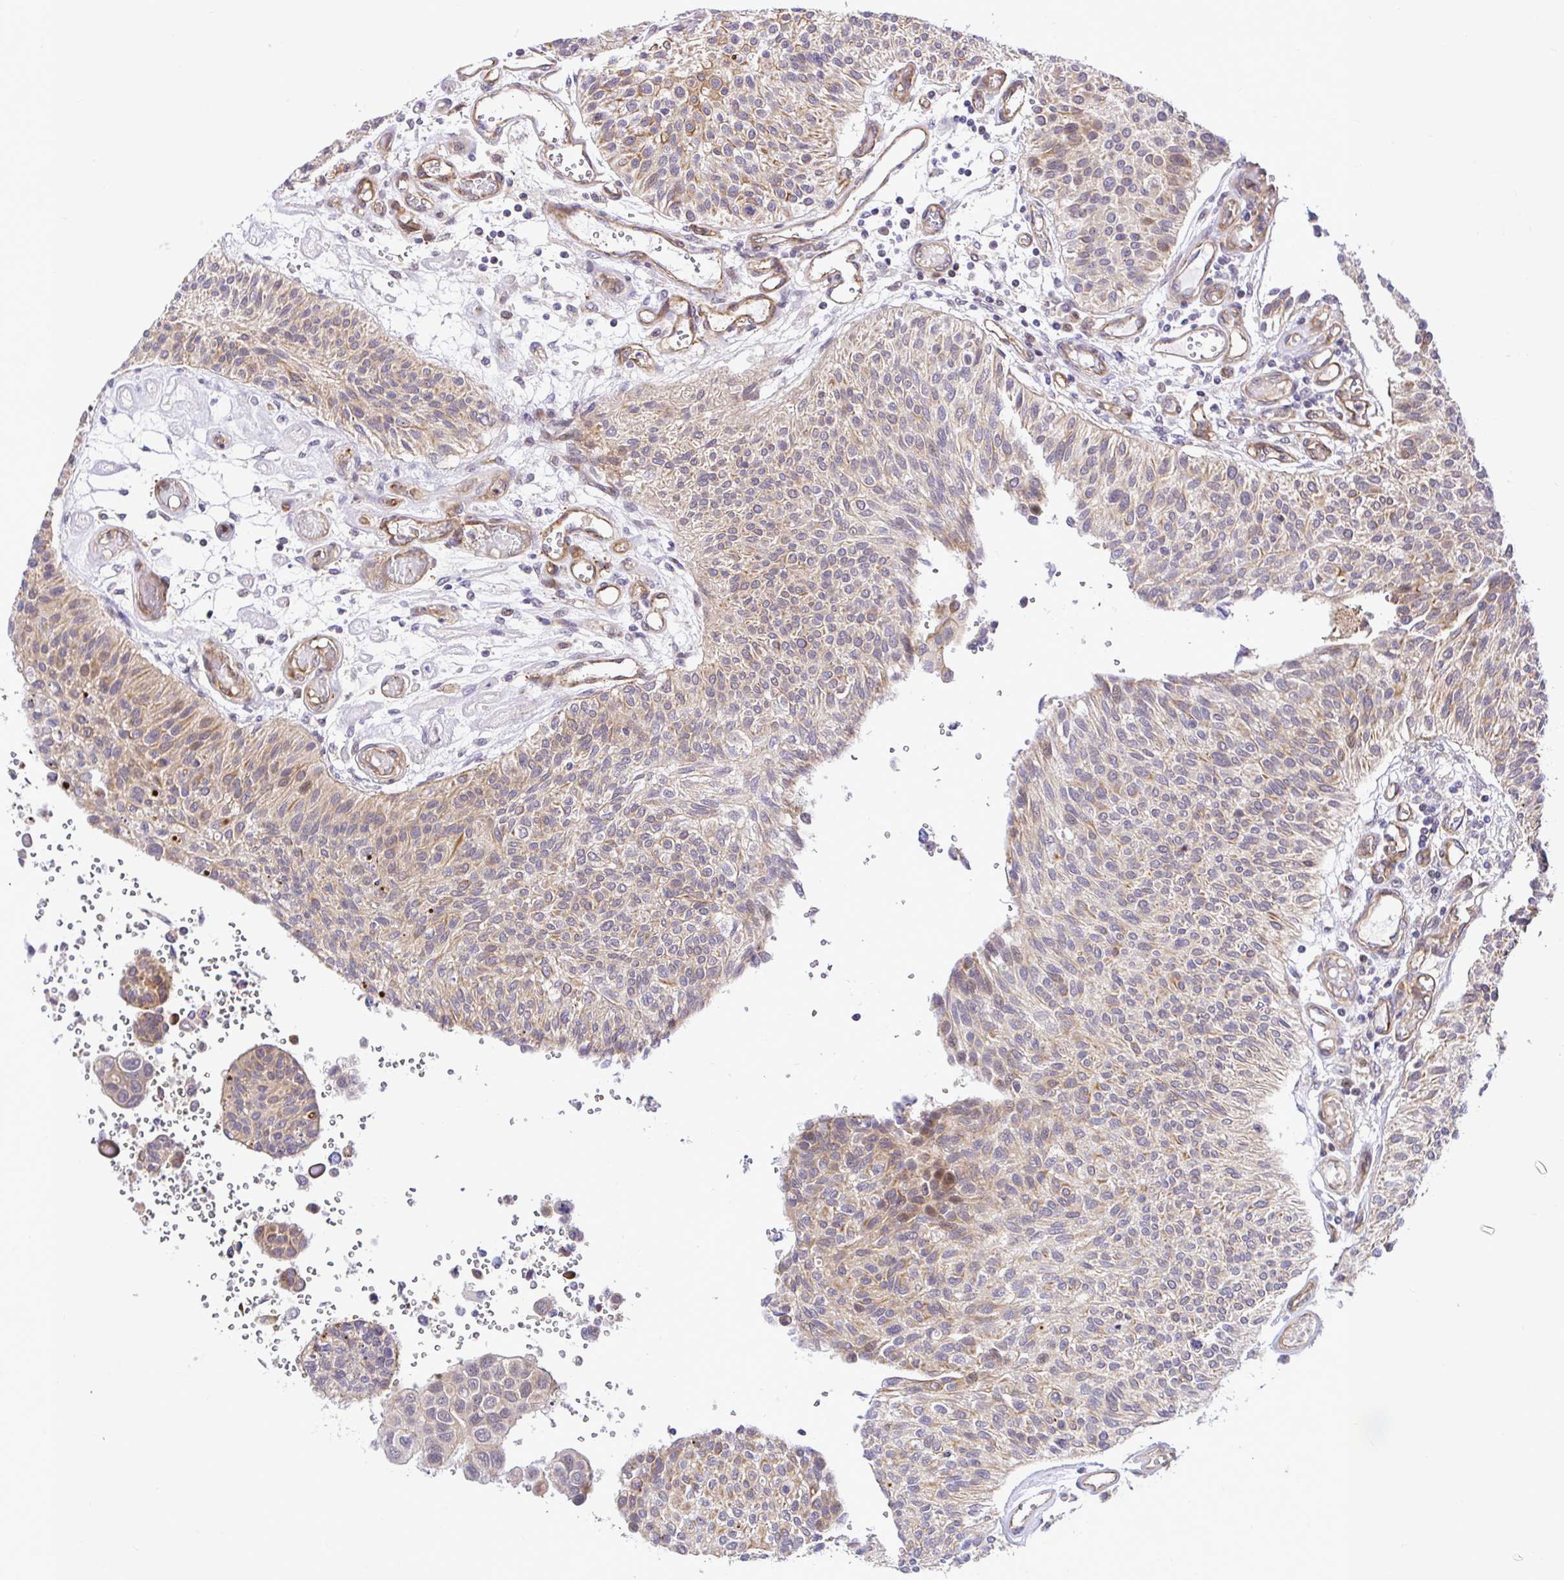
{"staining": {"intensity": "weak", "quantity": "25%-75%", "location": "cytoplasmic/membranous"}, "tissue": "urothelial cancer", "cell_type": "Tumor cells", "image_type": "cancer", "snomed": [{"axis": "morphology", "description": "Urothelial carcinoma, NOS"}, {"axis": "topography", "description": "Urinary bladder"}], "caption": "High-magnification brightfield microscopy of urothelial cancer stained with DAB (brown) and counterstained with hematoxylin (blue). tumor cells exhibit weak cytoplasmic/membranous expression is identified in about25%-75% of cells. (DAB = brown stain, brightfield microscopy at high magnification).", "gene": "TRIM55", "patient": {"sex": "male", "age": 55}}